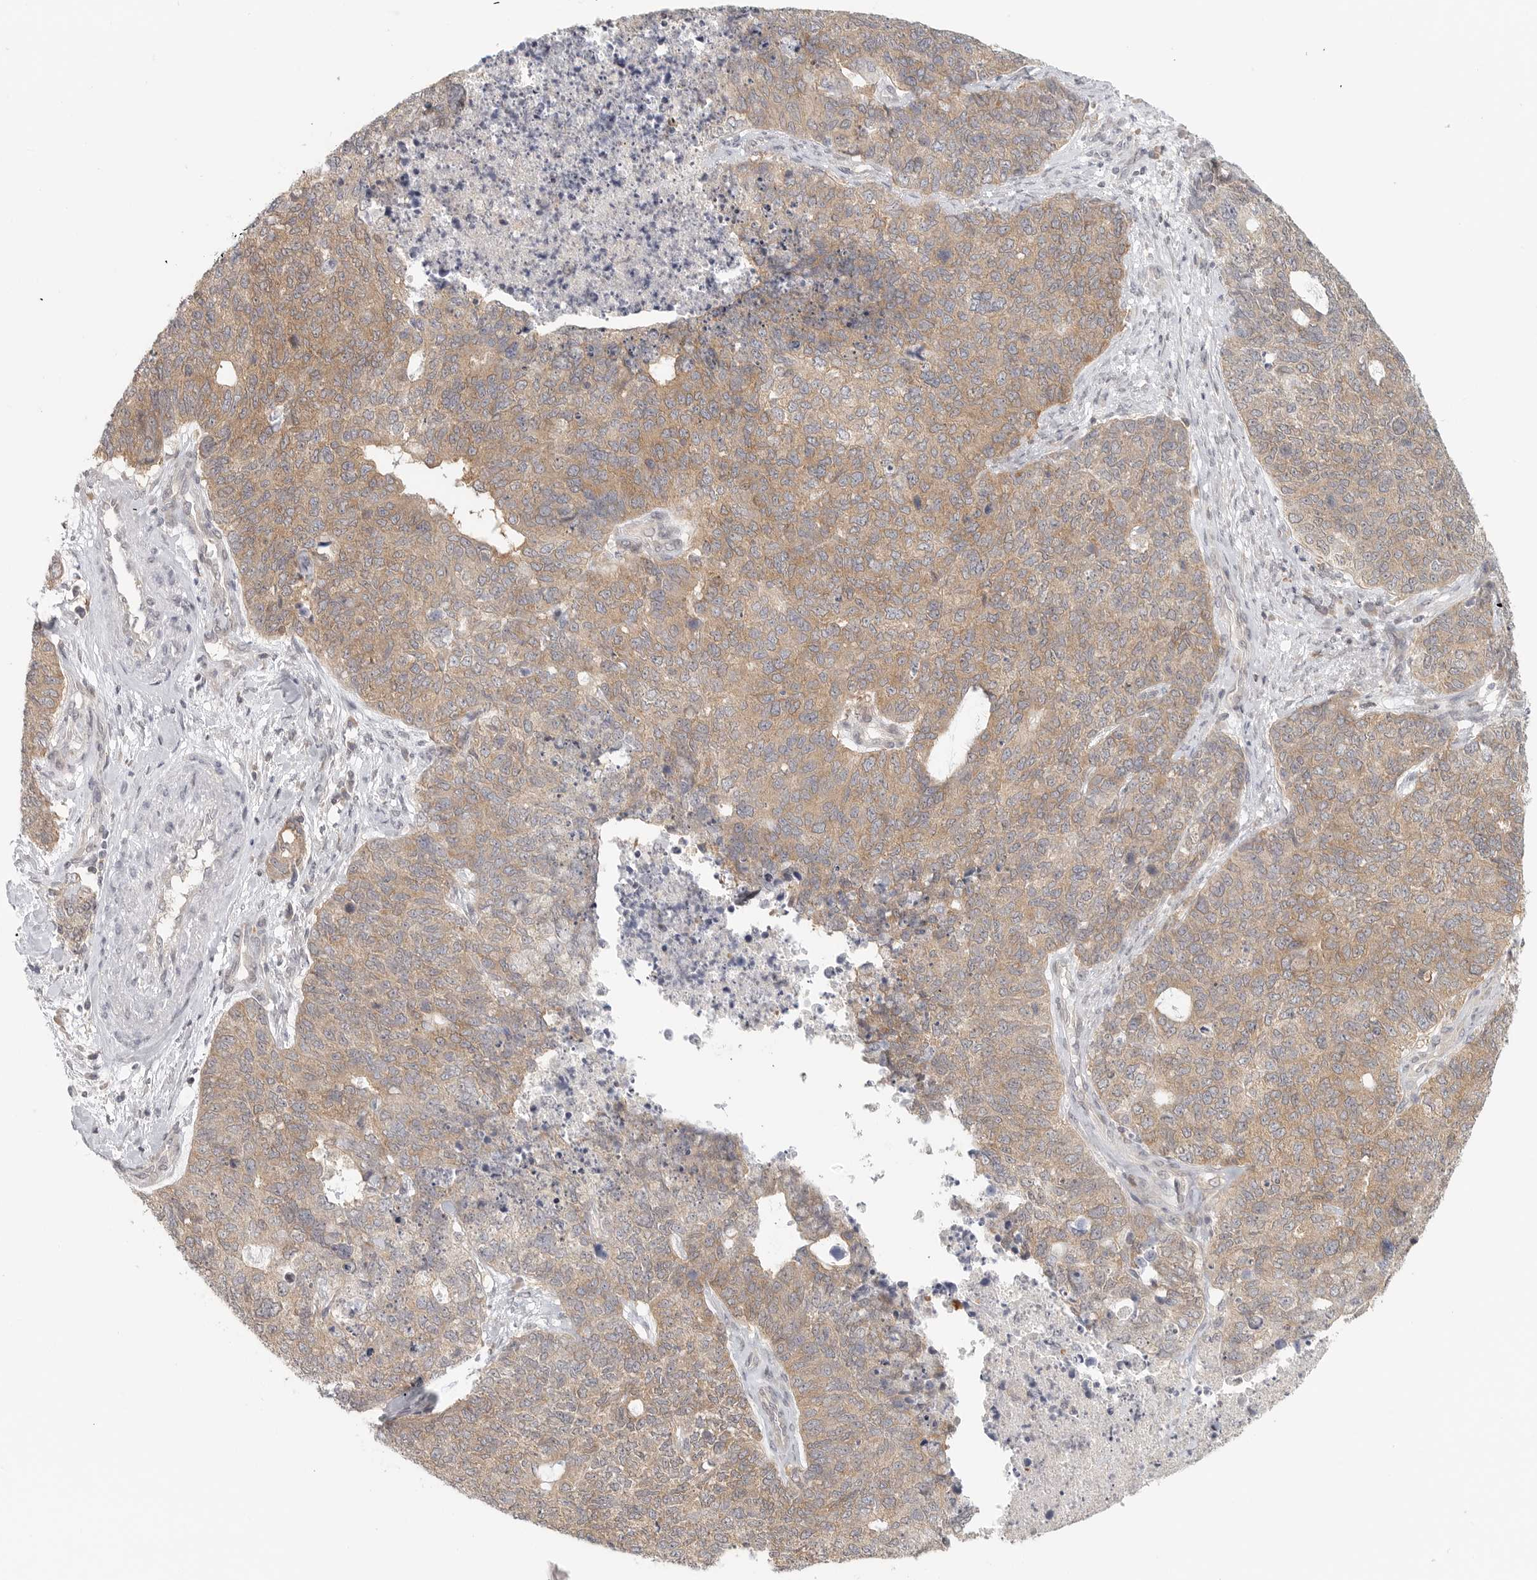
{"staining": {"intensity": "moderate", "quantity": ">75%", "location": "cytoplasmic/membranous"}, "tissue": "cervical cancer", "cell_type": "Tumor cells", "image_type": "cancer", "snomed": [{"axis": "morphology", "description": "Squamous cell carcinoma, NOS"}, {"axis": "topography", "description": "Cervix"}], "caption": "Human squamous cell carcinoma (cervical) stained with a brown dye shows moderate cytoplasmic/membranous positive staining in about >75% of tumor cells.", "gene": "HDAC6", "patient": {"sex": "female", "age": 63}}